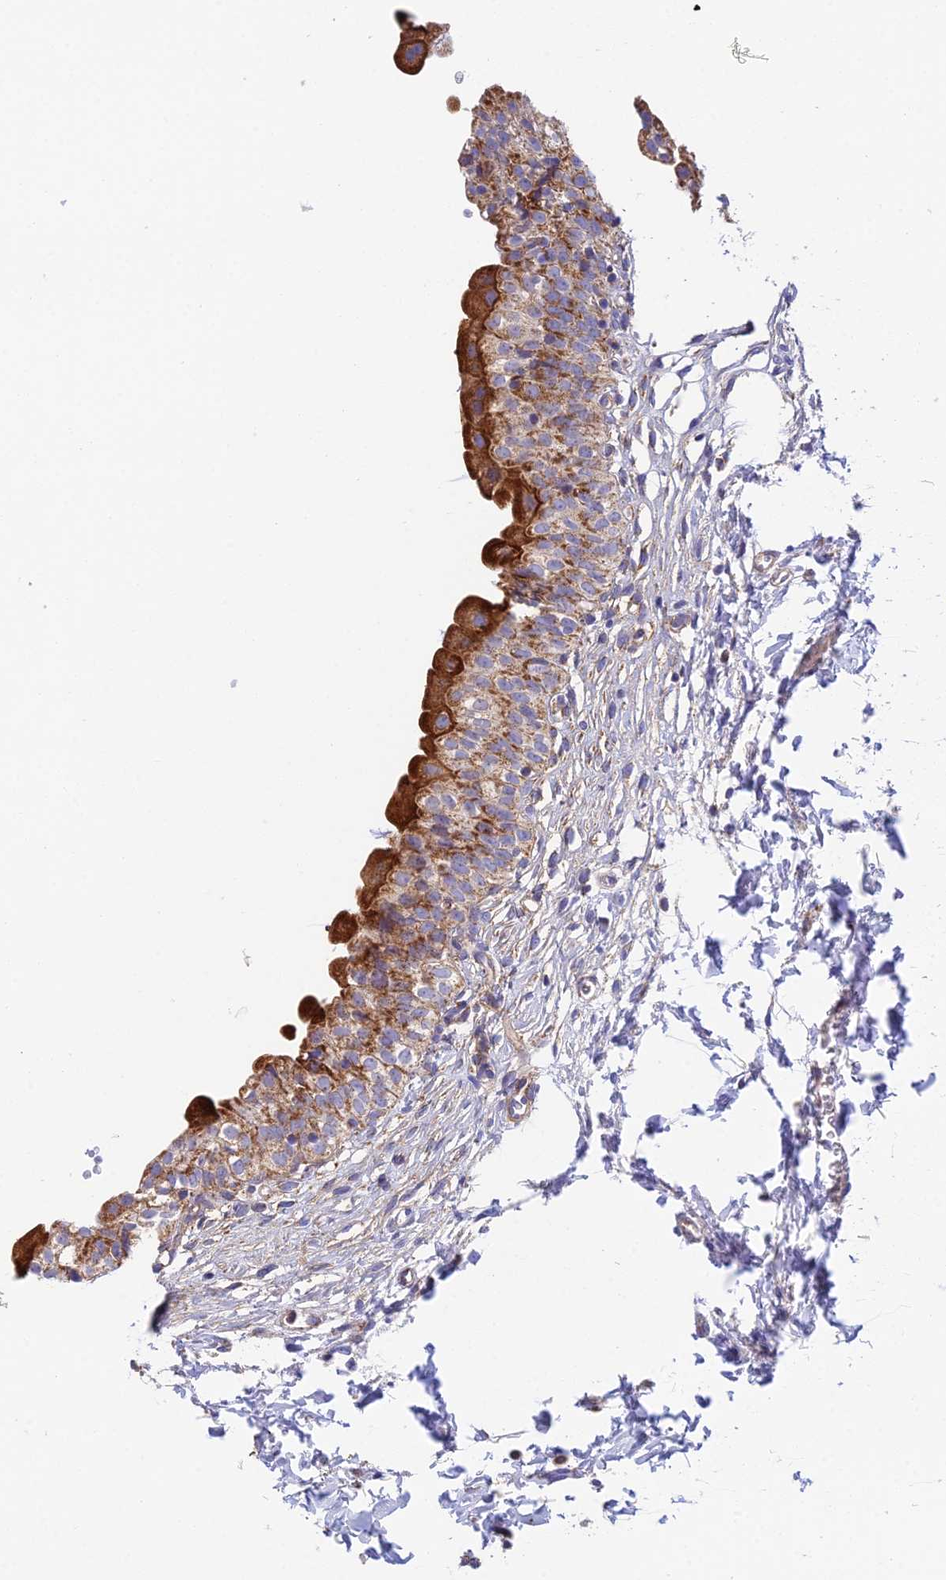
{"staining": {"intensity": "strong", "quantity": ">75%", "location": "cytoplasmic/membranous"}, "tissue": "urinary bladder", "cell_type": "Urothelial cells", "image_type": "normal", "snomed": [{"axis": "morphology", "description": "Normal tissue, NOS"}, {"axis": "topography", "description": "Urinary bladder"}], "caption": "Protein staining displays strong cytoplasmic/membranous expression in about >75% of urothelial cells in benign urinary bladder.", "gene": "CSPG4", "patient": {"sex": "male", "age": 55}}